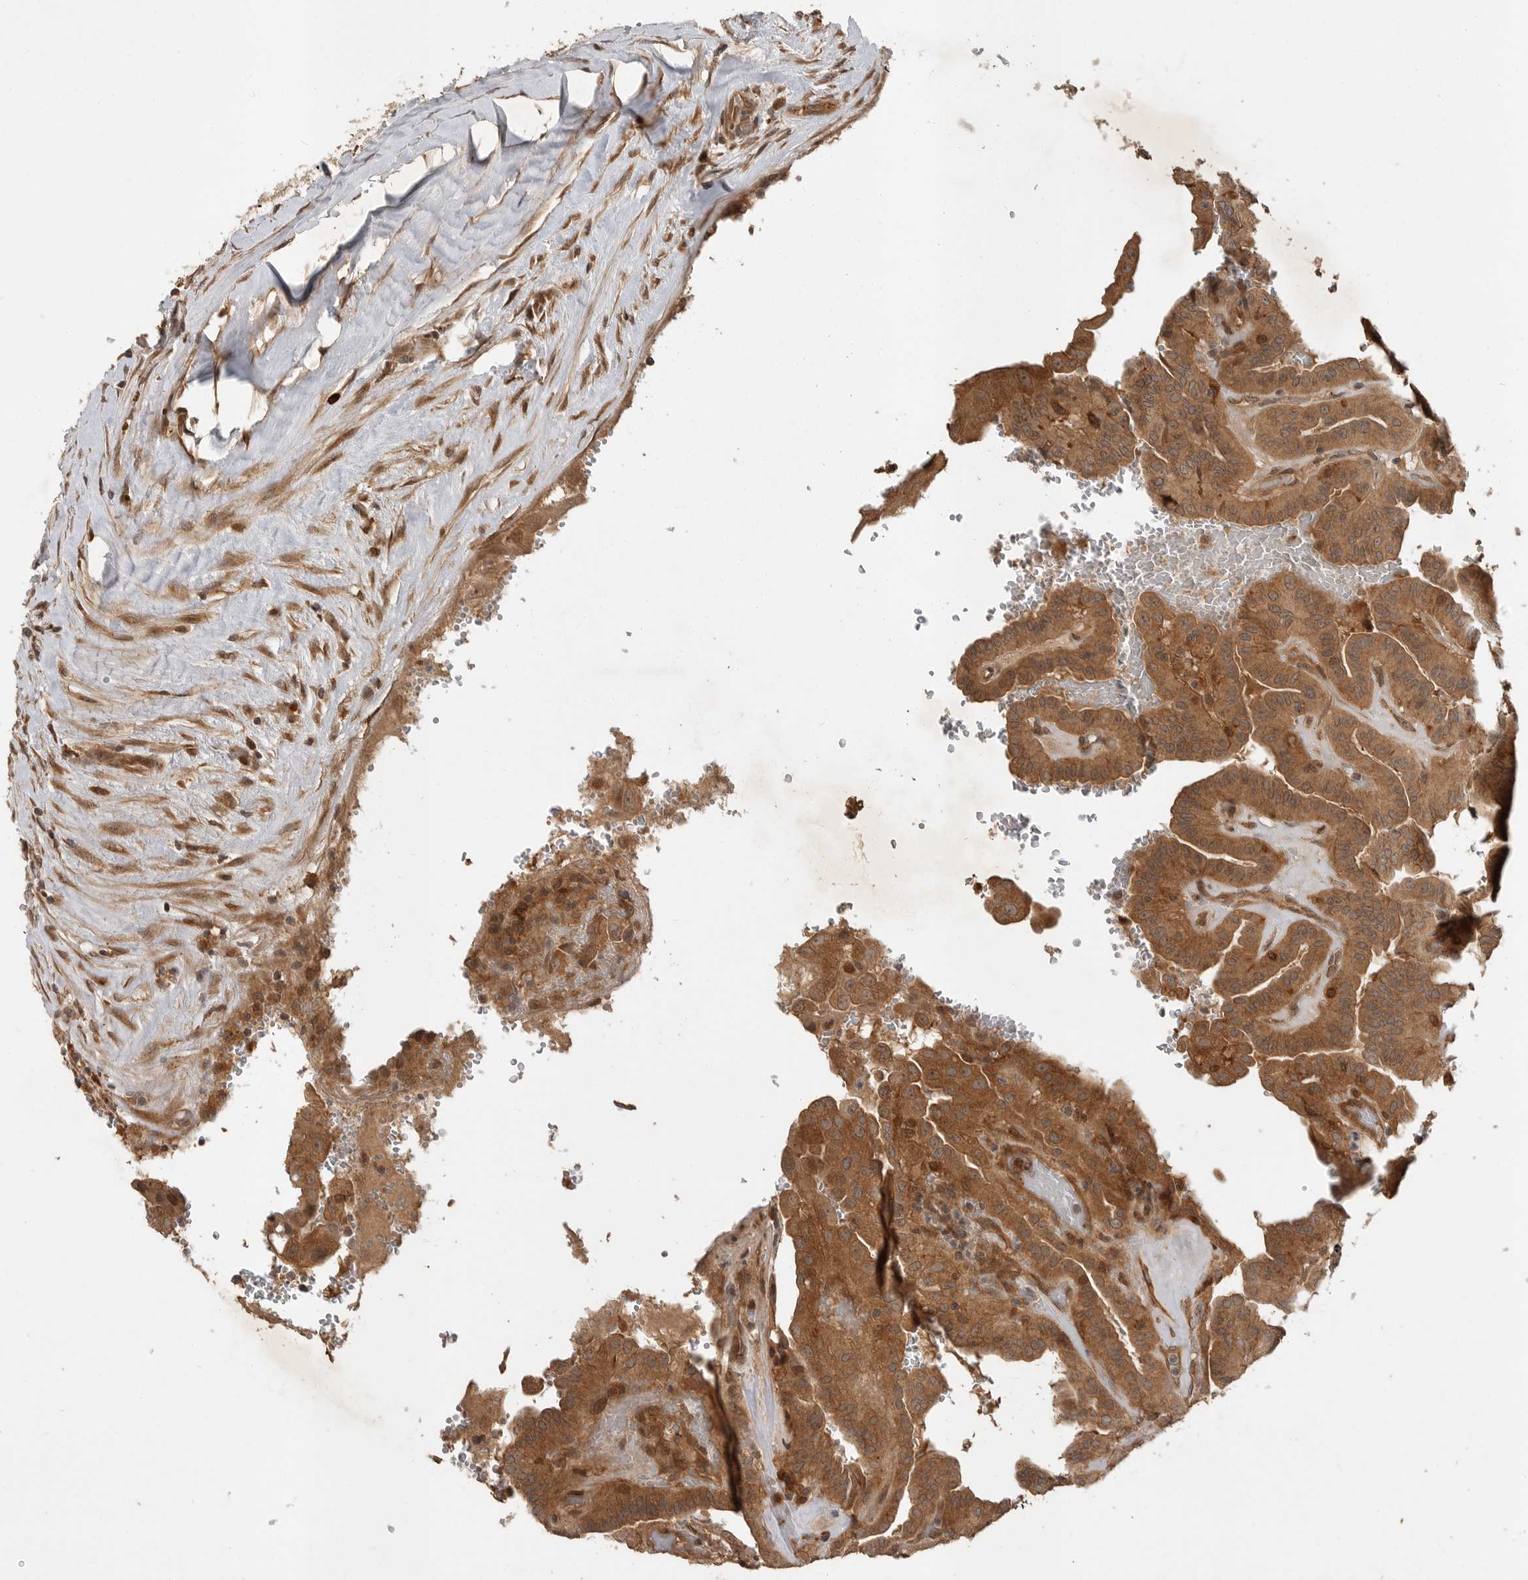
{"staining": {"intensity": "moderate", "quantity": ">75%", "location": "cytoplasmic/membranous"}, "tissue": "thyroid cancer", "cell_type": "Tumor cells", "image_type": "cancer", "snomed": [{"axis": "morphology", "description": "Papillary adenocarcinoma, NOS"}, {"axis": "topography", "description": "Thyroid gland"}], "caption": "About >75% of tumor cells in human thyroid cancer (papillary adenocarcinoma) show moderate cytoplasmic/membranous protein positivity as visualized by brown immunohistochemical staining.", "gene": "OSBPL9", "patient": {"sex": "male", "age": 77}}